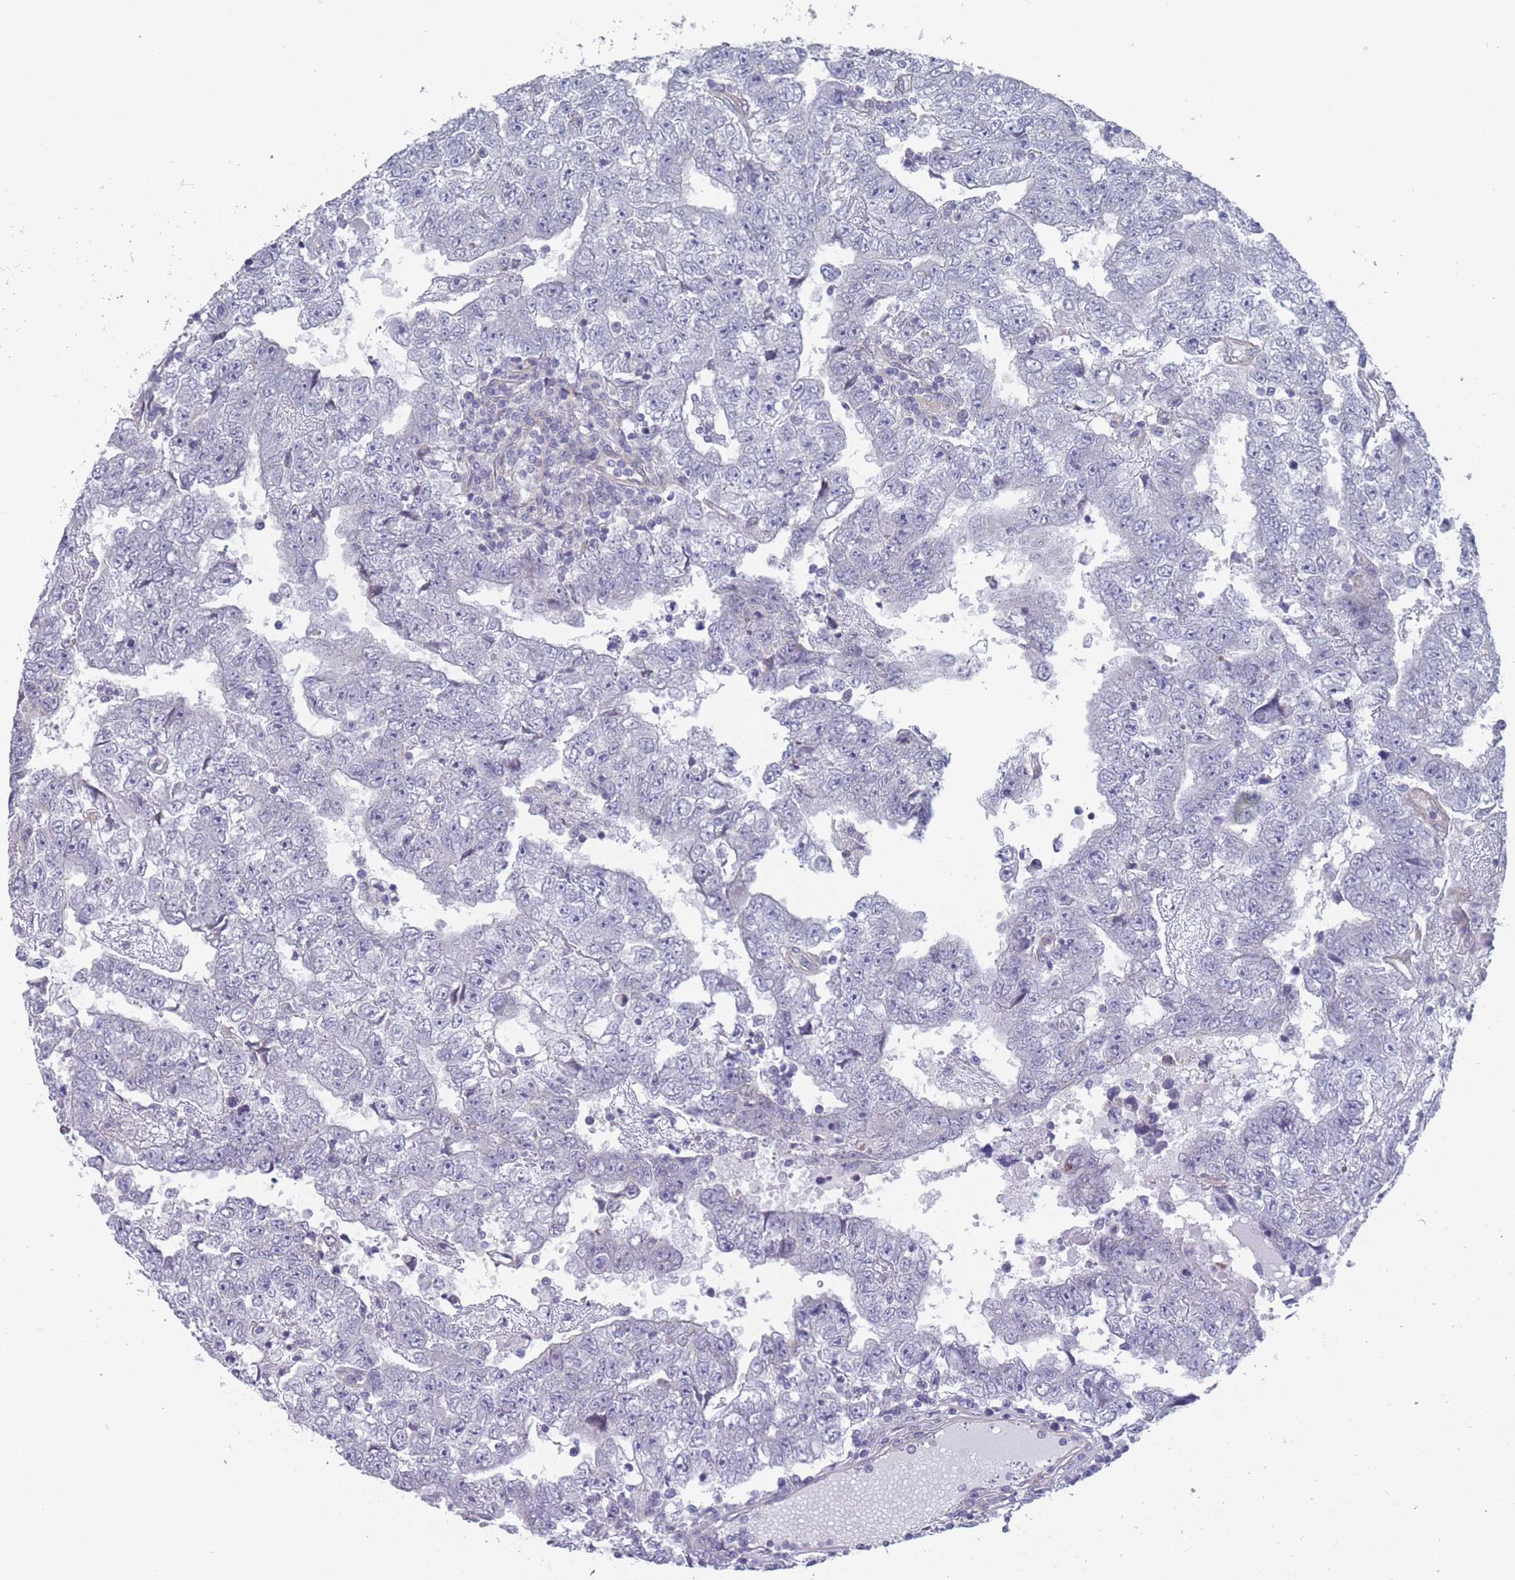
{"staining": {"intensity": "negative", "quantity": "none", "location": "none"}, "tissue": "testis cancer", "cell_type": "Tumor cells", "image_type": "cancer", "snomed": [{"axis": "morphology", "description": "Carcinoma, Embryonal, NOS"}, {"axis": "topography", "description": "Testis"}], "caption": "This is an immunohistochemistry (IHC) photomicrograph of testis cancer. There is no positivity in tumor cells.", "gene": "SLC1A6", "patient": {"sex": "male", "age": 25}}